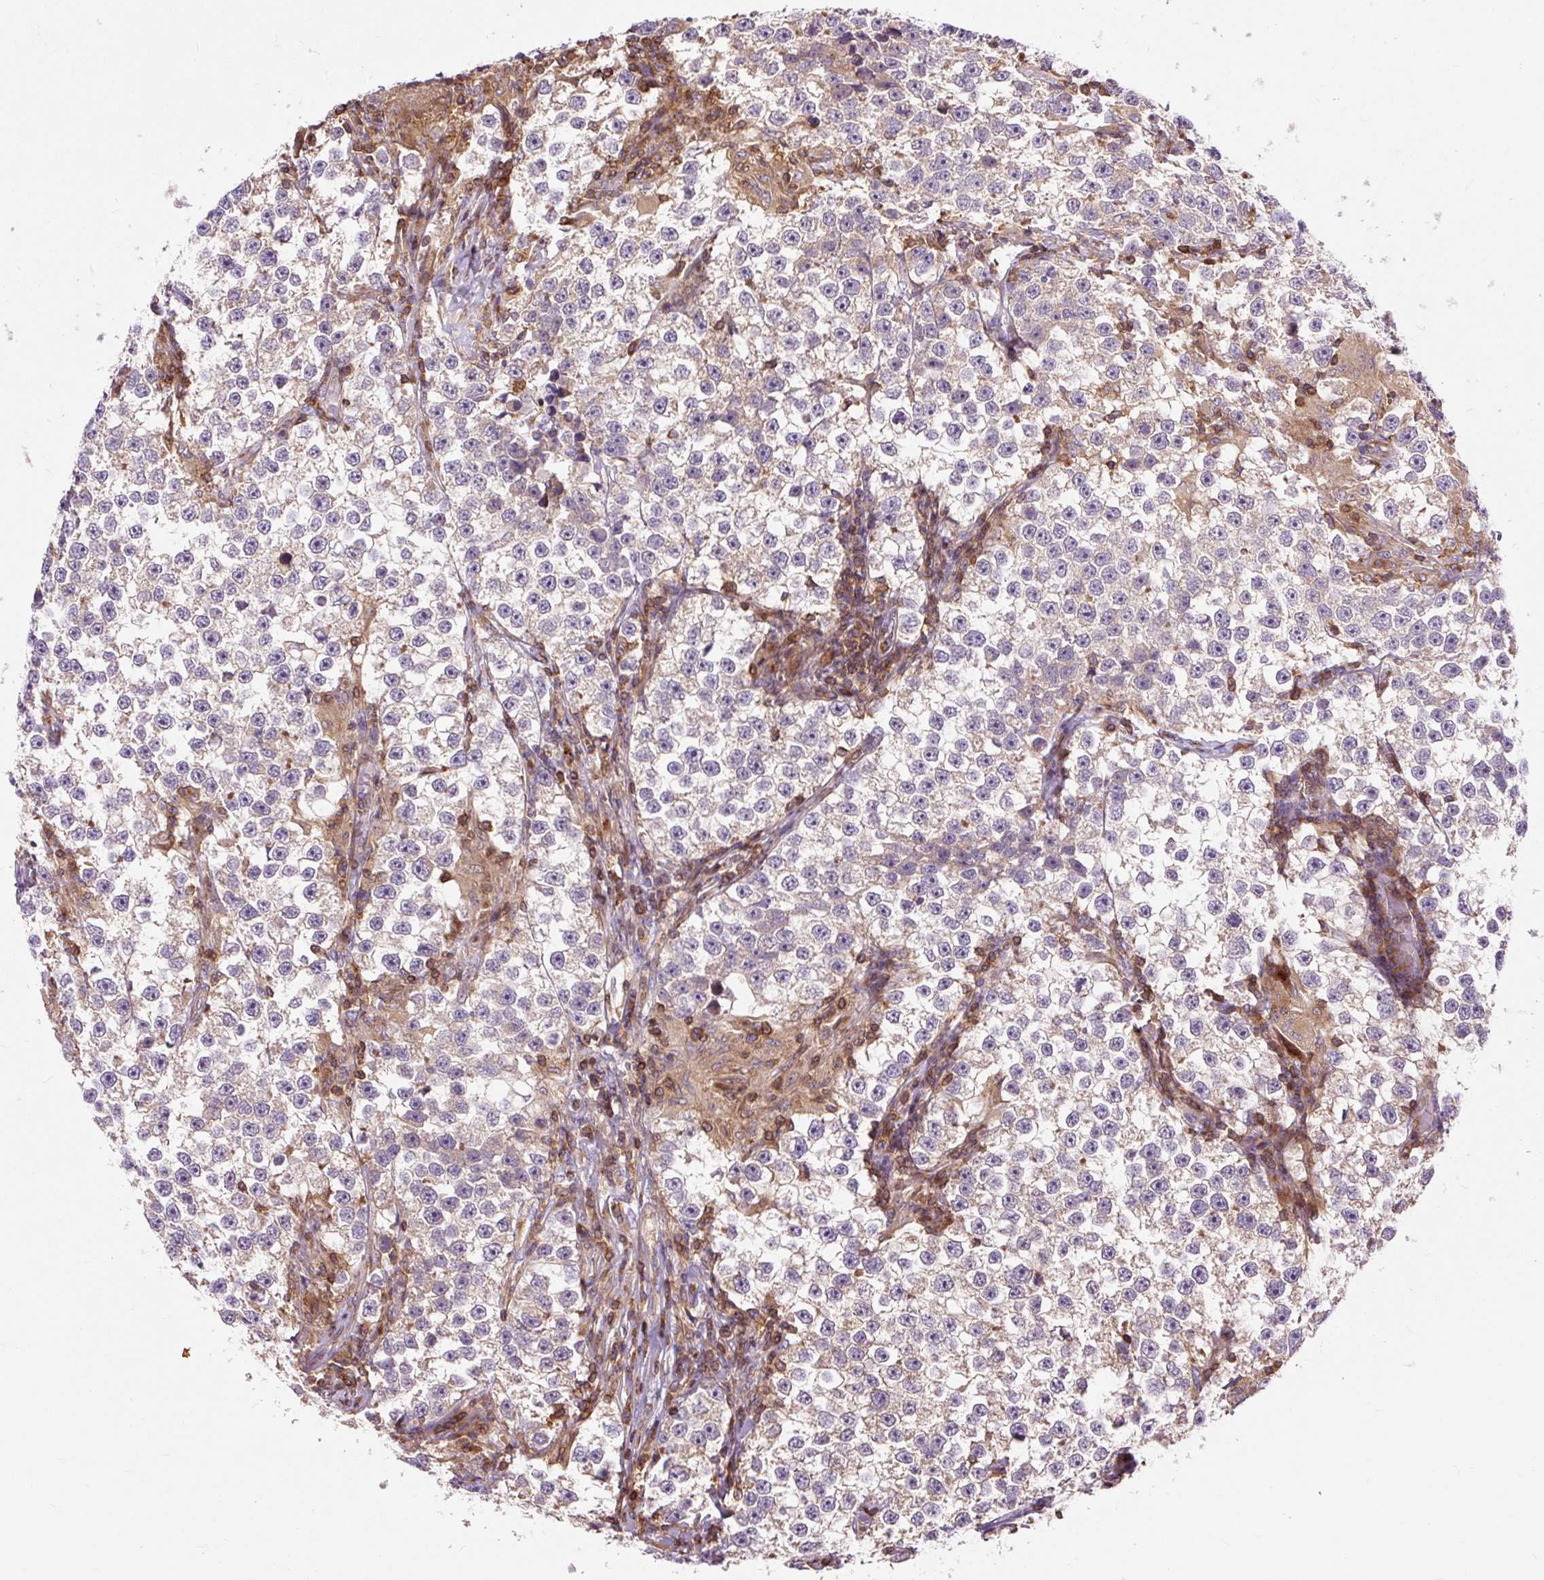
{"staining": {"intensity": "weak", "quantity": "25%-75%", "location": "cytoplasmic/membranous"}, "tissue": "testis cancer", "cell_type": "Tumor cells", "image_type": "cancer", "snomed": [{"axis": "morphology", "description": "Seminoma, NOS"}, {"axis": "topography", "description": "Testis"}], "caption": "A micrograph of testis seminoma stained for a protein displays weak cytoplasmic/membranous brown staining in tumor cells. Ihc stains the protein of interest in brown and the nuclei are stained blue.", "gene": "CISD3", "patient": {"sex": "male", "age": 46}}